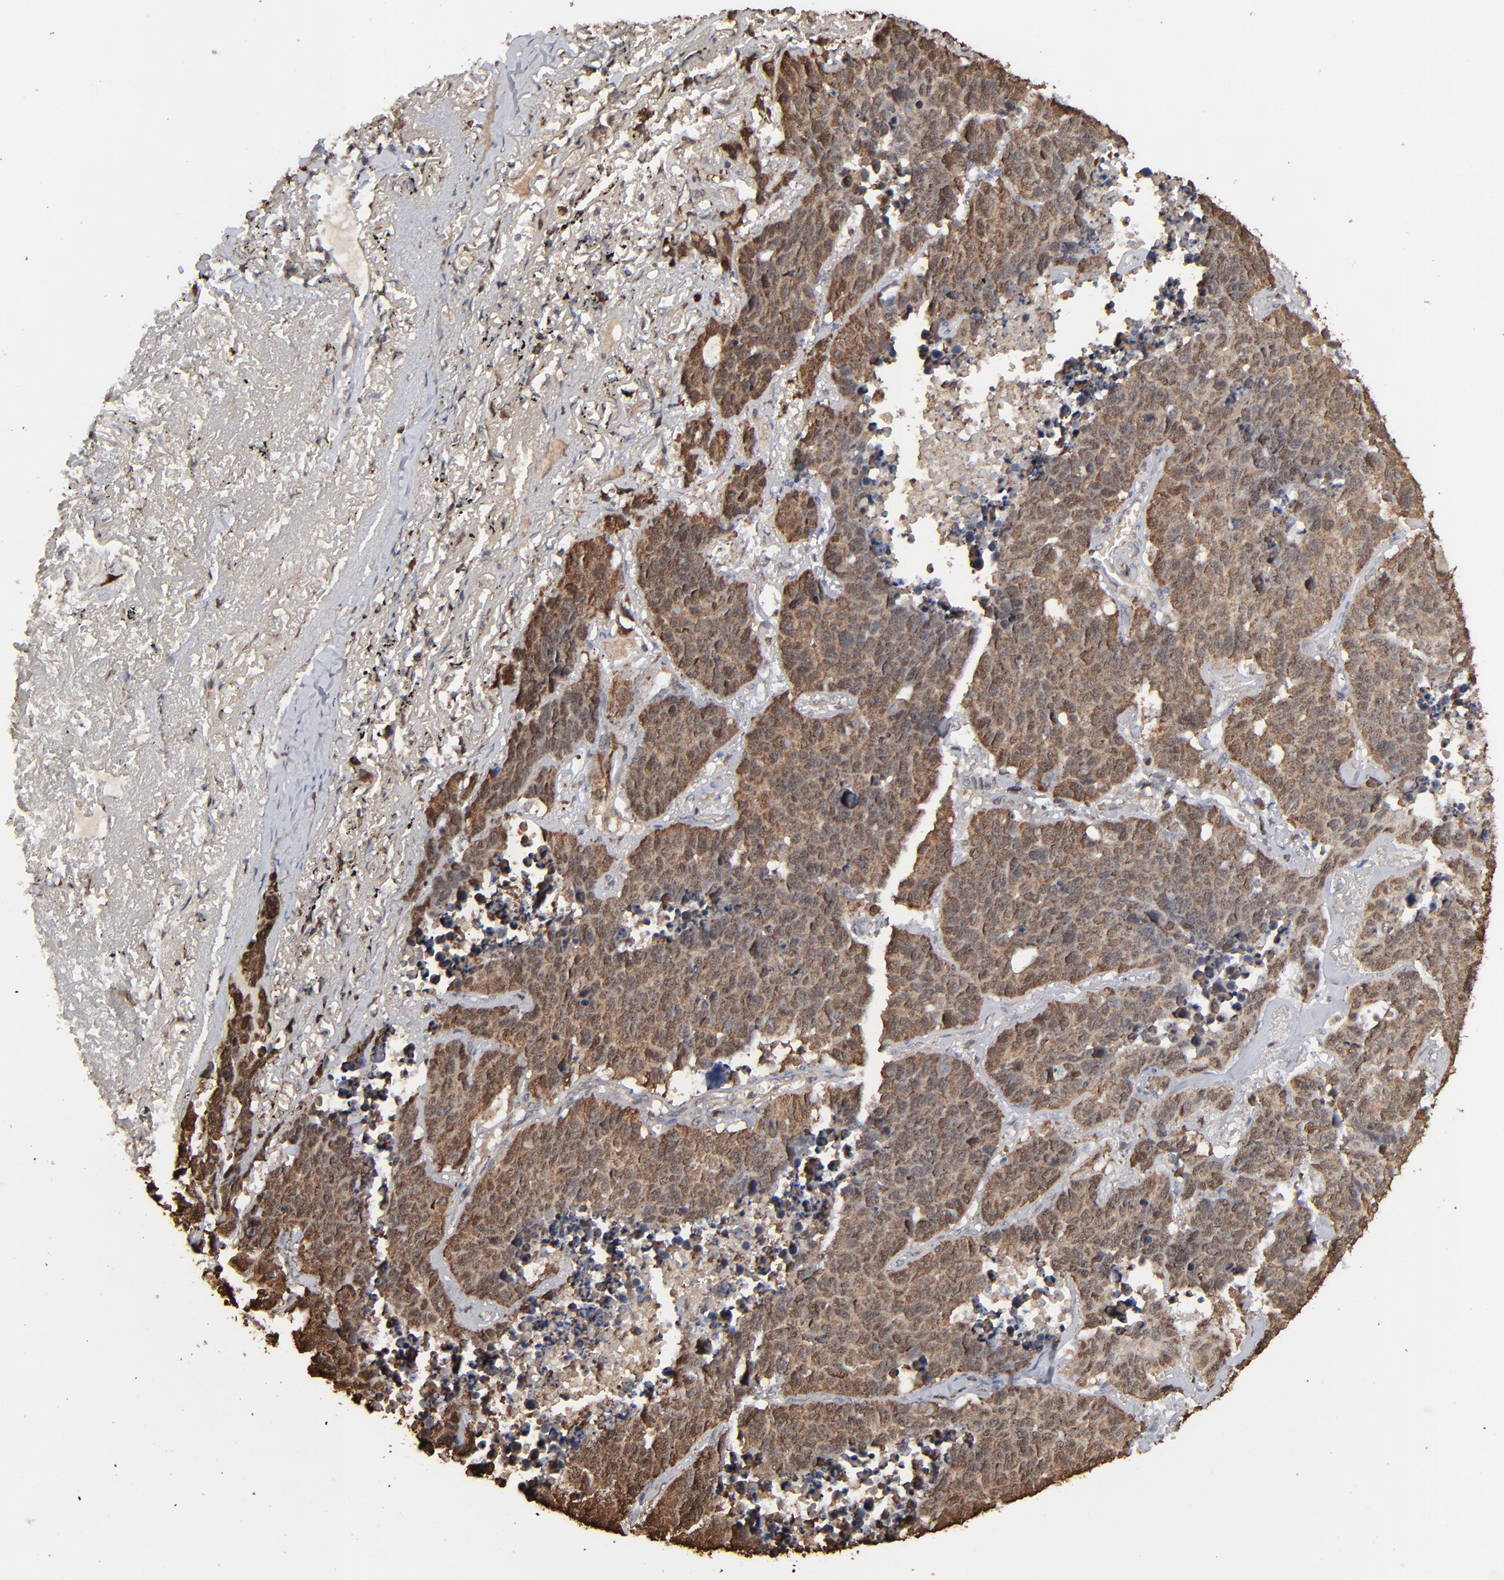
{"staining": {"intensity": "strong", "quantity": ">75%", "location": "cytoplasmic/membranous"}, "tissue": "lung cancer", "cell_type": "Tumor cells", "image_type": "cancer", "snomed": [{"axis": "morphology", "description": "Carcinoid, malignant, NOS"}, {"axis": "topography", "description": "Lung"}], "caption": "Lung cancer stained with IHC demonstrates strong cytoplasmic/membranous staining in about >75% of tumor cells.", "gene": "NME1-NME2", "patient": {"sex": "male", "age": 60}}